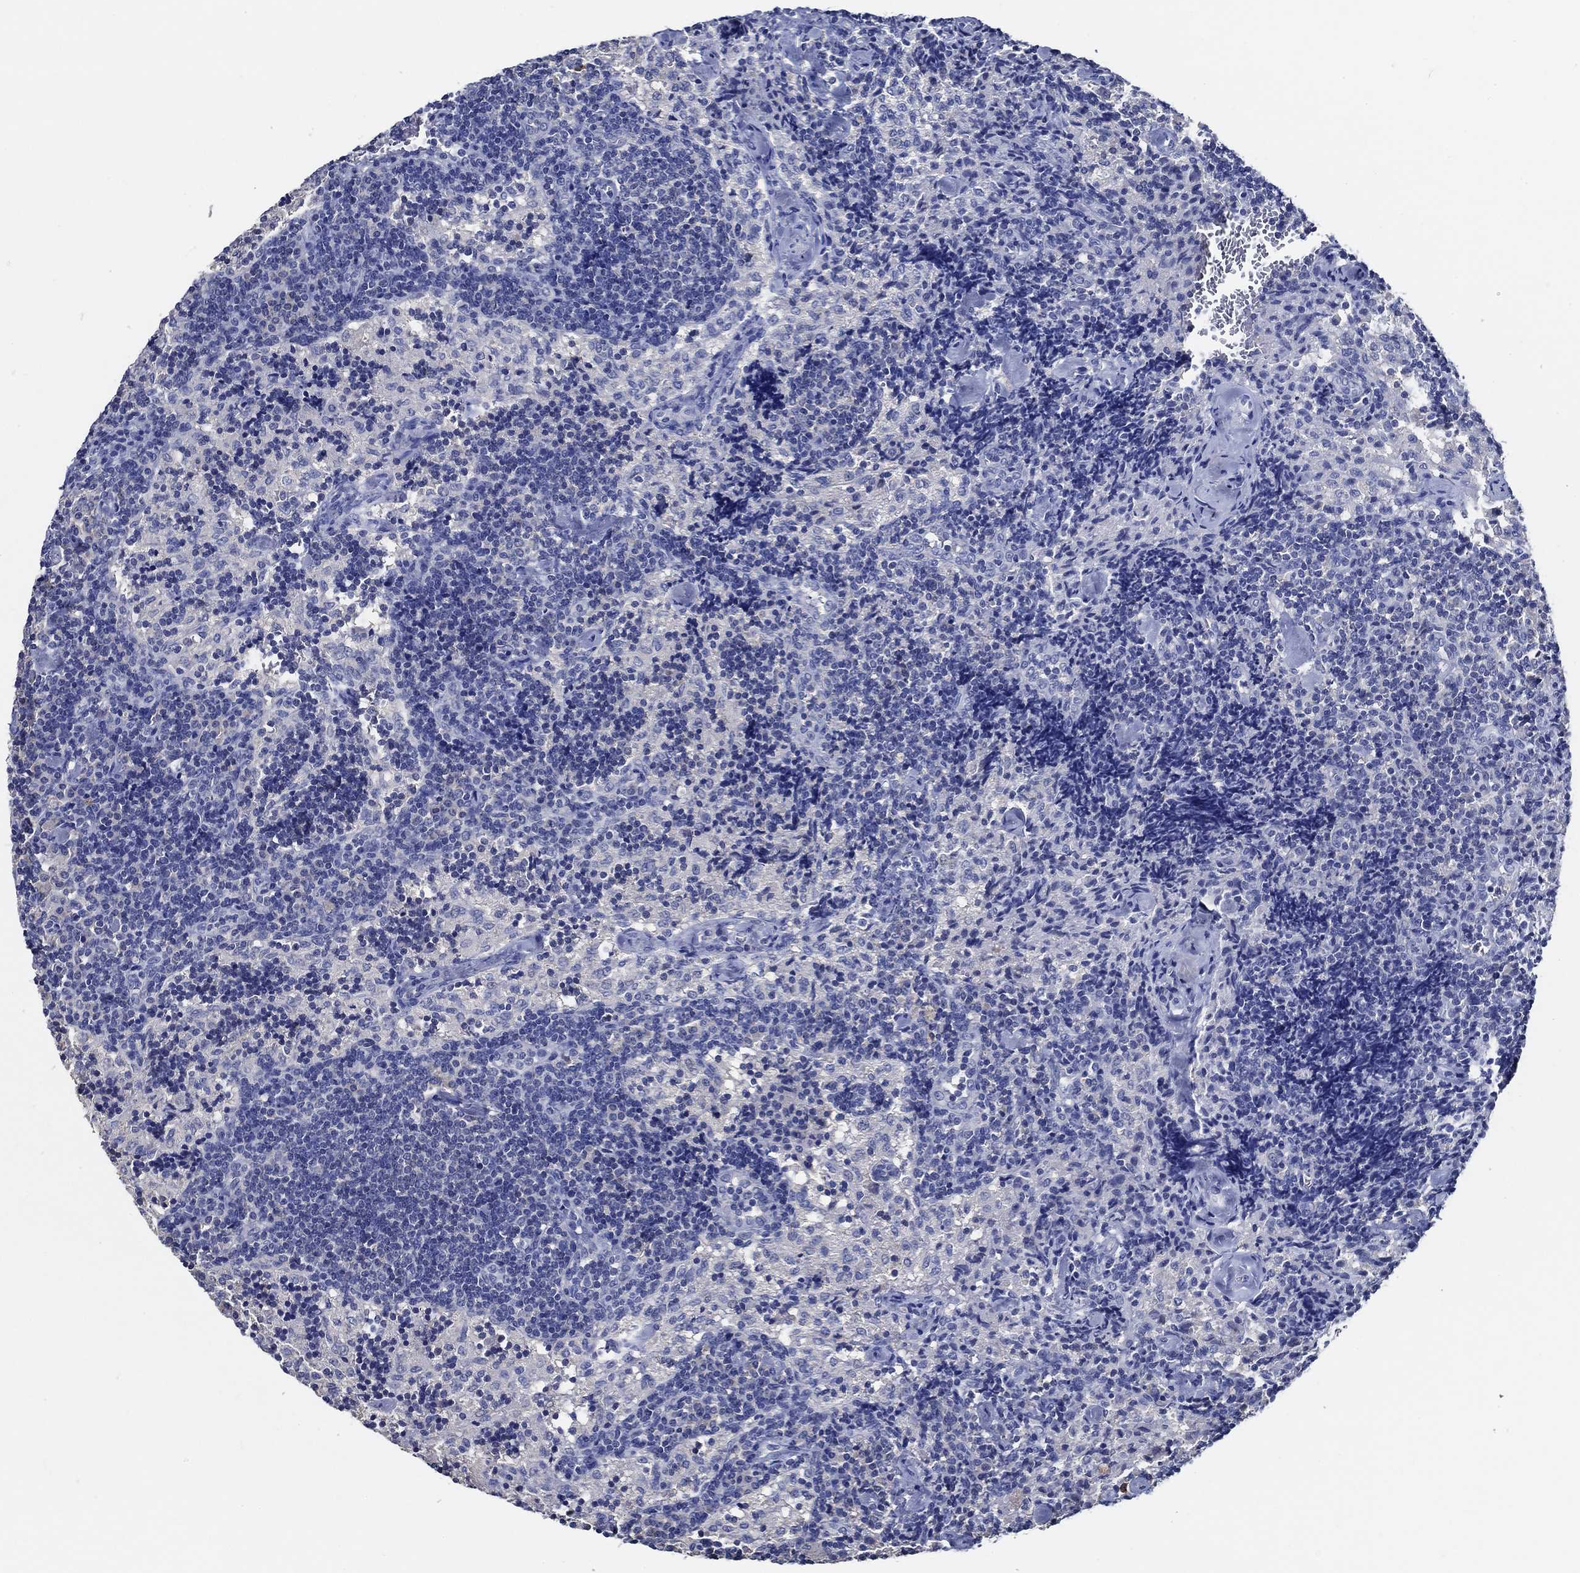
{"staining": {"intensity": "negative", "quantity": "none", "location": "none"}, "tissue": "lymph node", "cell_type": "Germinal center cells", "image_type": "normal", "snomed": [{"axis": "morphology", "description": "Normal tissue, NOS"}, {"axis": "topography", "description": "Lymph node"}], "caption": "Germinal center cells are negative for protein expression in benign human lymph node. (Brightfield microscopy of DAB (3,3'-diaminobenzidine) immunohistochemistry at high magnification).", "gene": "DOCK3", "patient": {"sex": "female", "age": 52}}